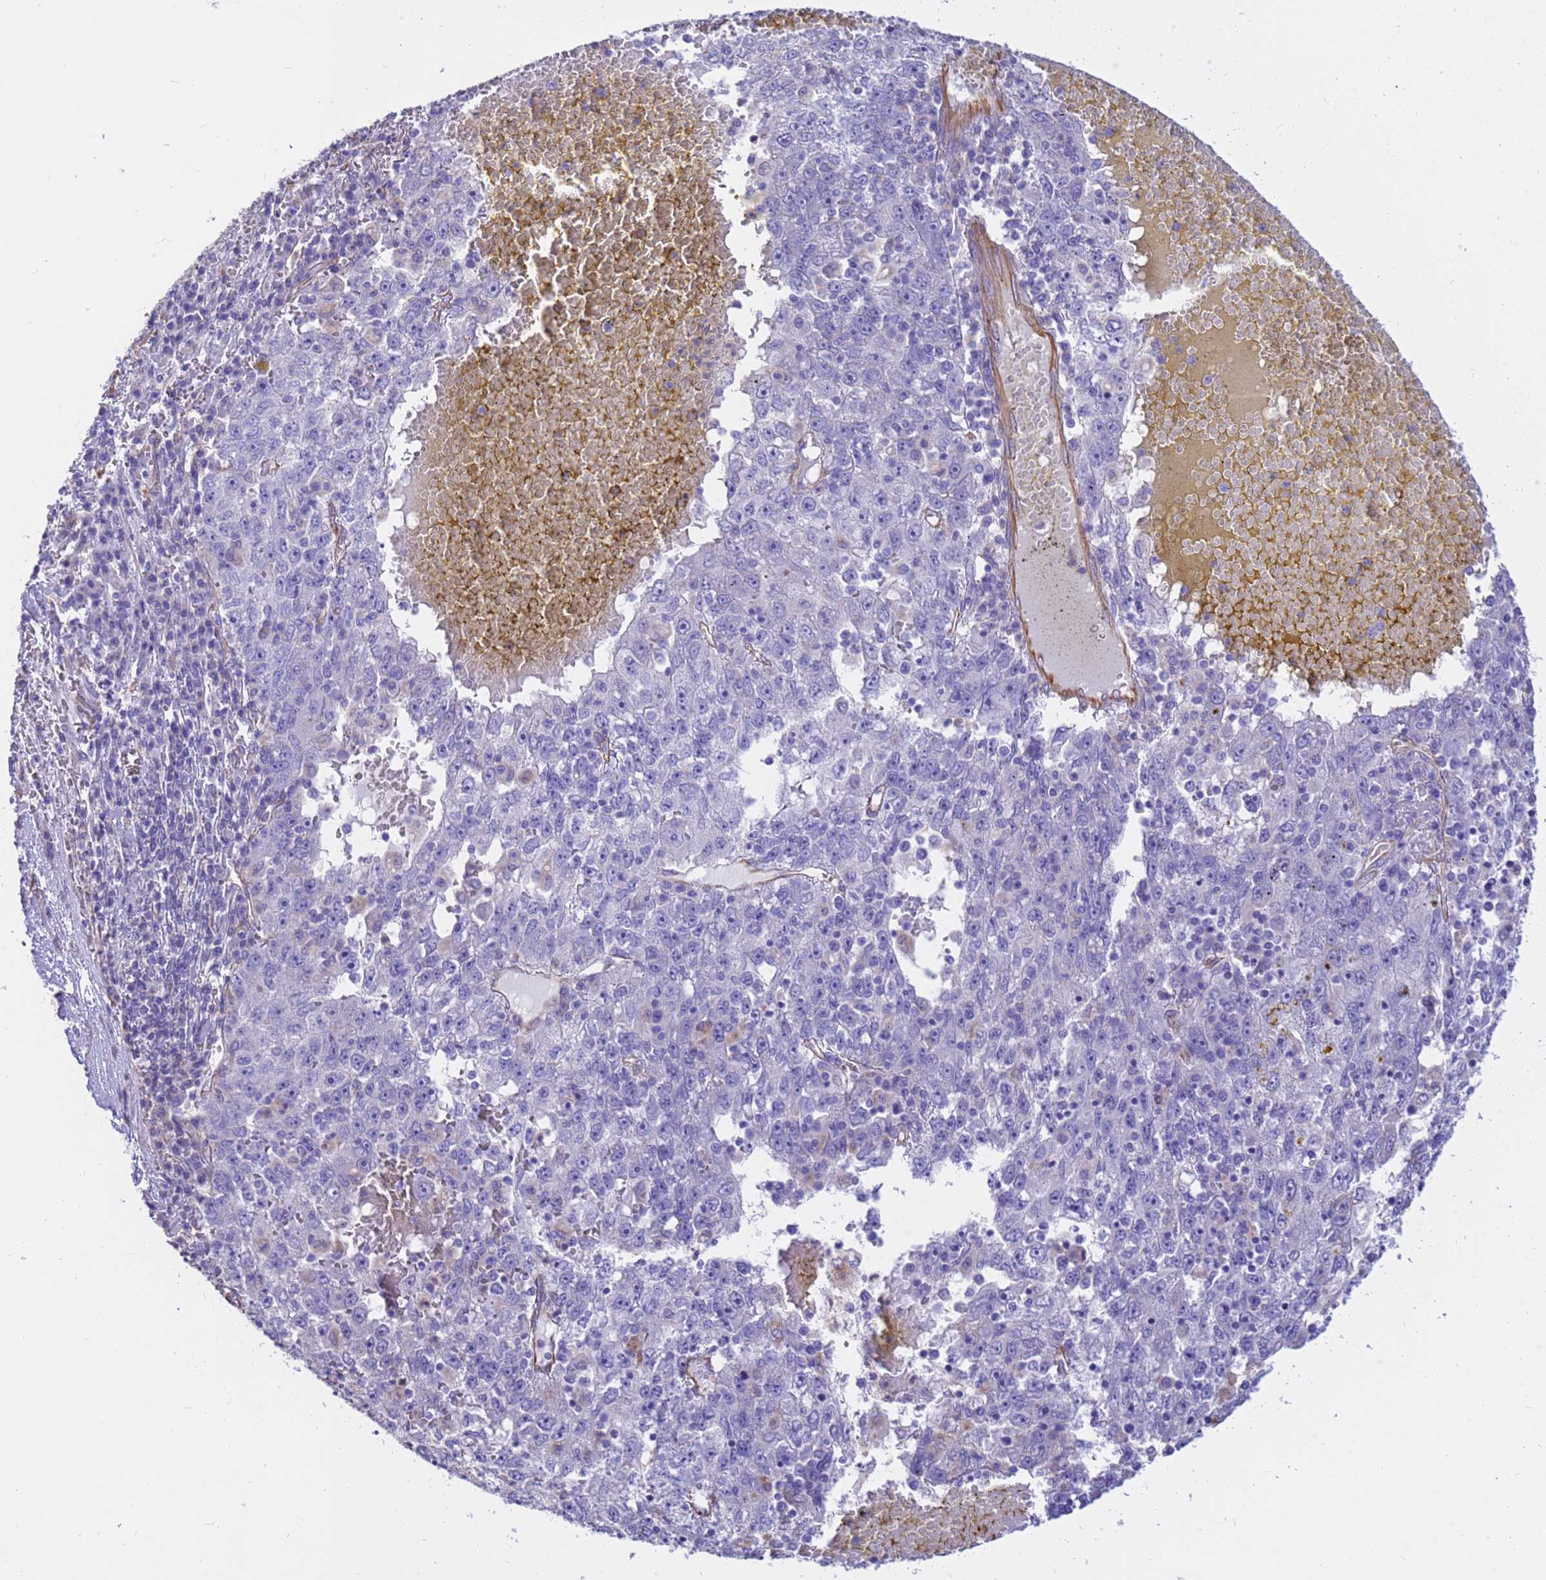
{"staining": {"intensity": "negative", "quantity": "none", "location": "none"}, "tissue": "liver cancer", "cell_type": "Tumor cells", "image_type": "cancer", "snomed": [{"axis": "morphology", "description": "Carcinoma, Hepatocellular, NOS"}, {"axis": "topography", "description": "Liver"}], "caption": "A photomicrograph of human hepatocellular carcinoma (liver) is negative for staining in tumor cells.", "gene": "TCEAL3", "patient": {"sex": "male", "age": 49}}